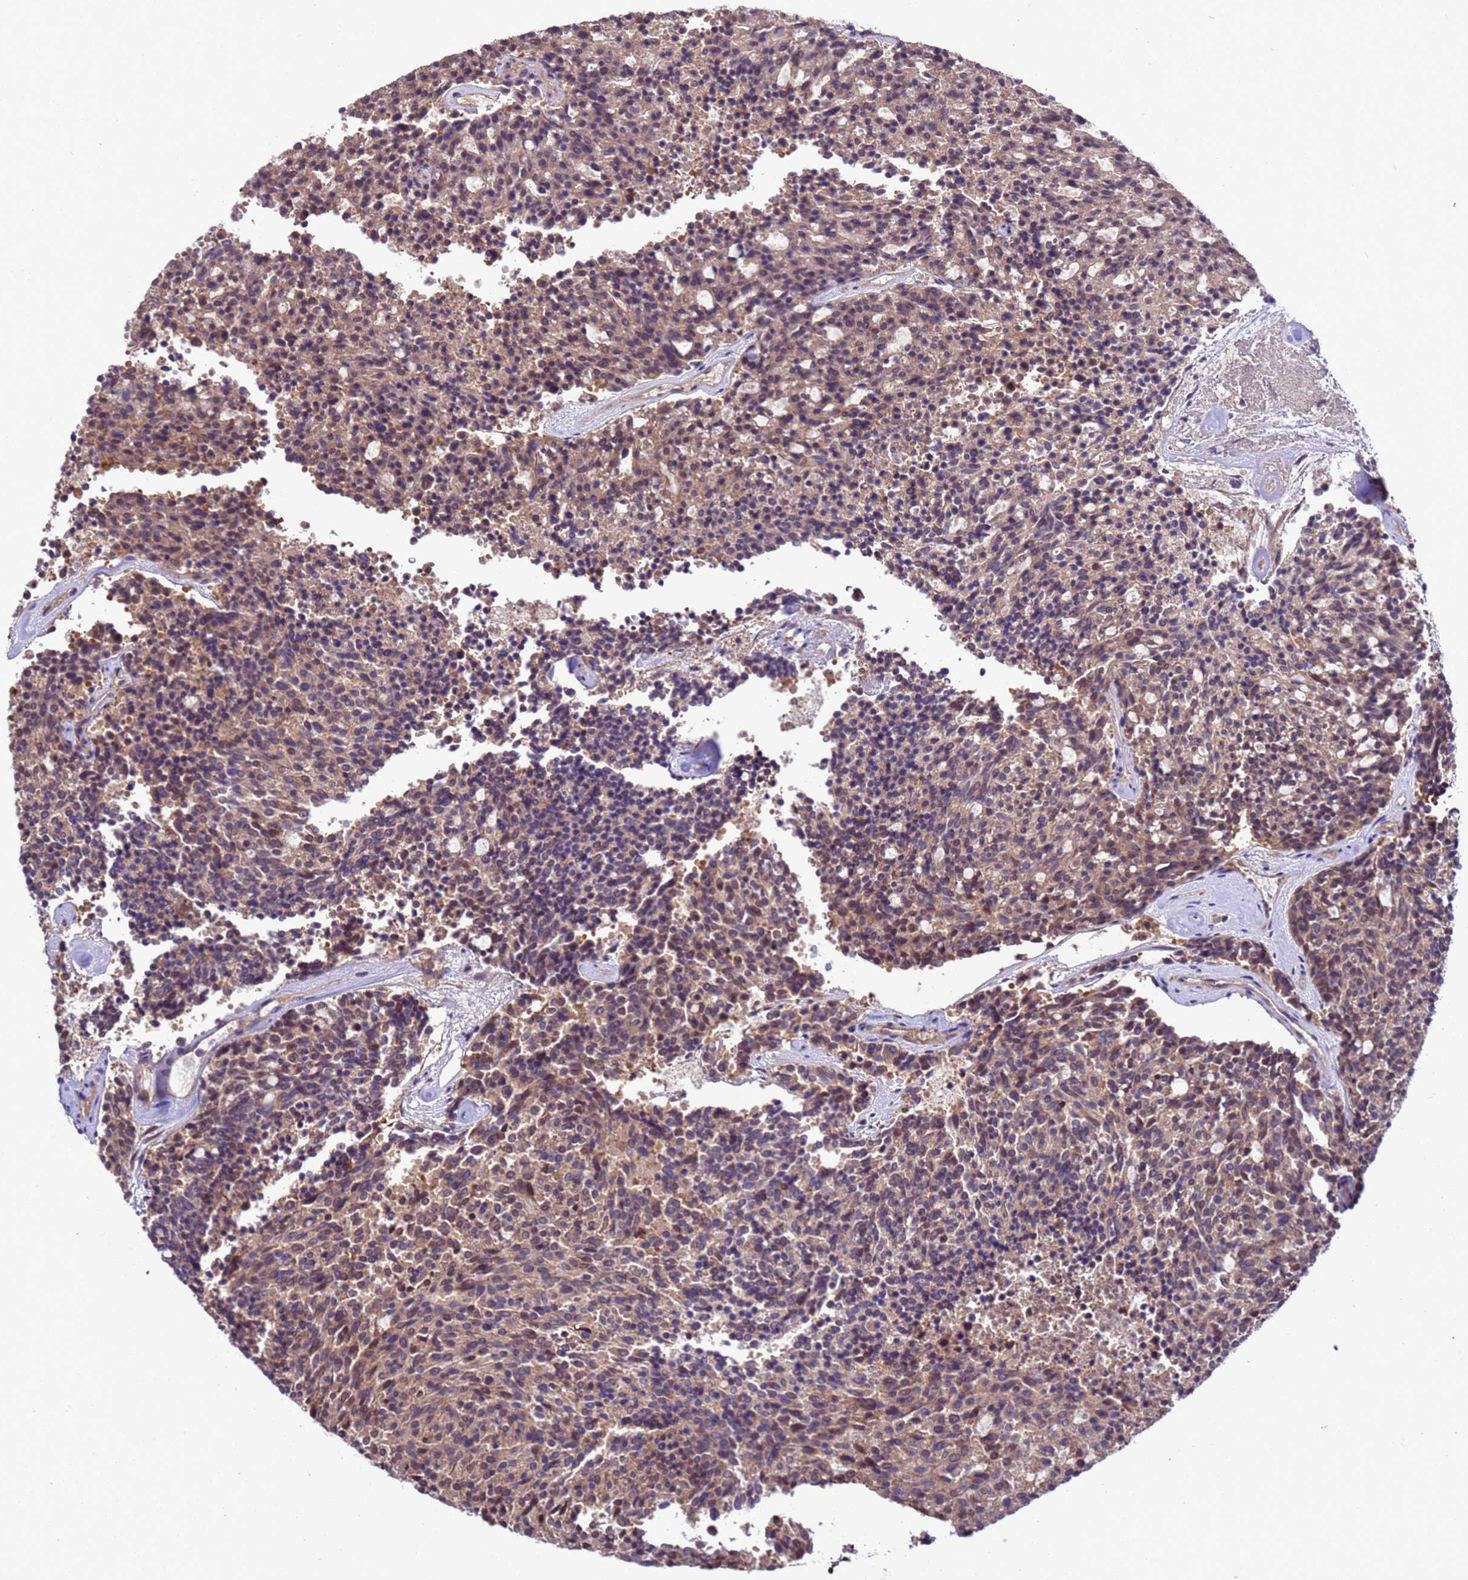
{"staining": {"intensity": "weak", "quantity": ">75%", "location": "cytoplasmic/membranous"}, "tissue": "carcinoid", "cell_type": "Tumor cells", "image_type": "cancer", "snomed": [{"axis": "morphology", "description": "Carcinoid, malignant, NOS"}, {"axis": "topography", "description": "Pancreas"}], "caption": "Malignant carcinoid stained with IHC reveals weak cytoplasmic/membranous expression in about >75% of tumor cells.", "gene": "ZFP69B", "patient": {"sex": "female", "age": 54}}